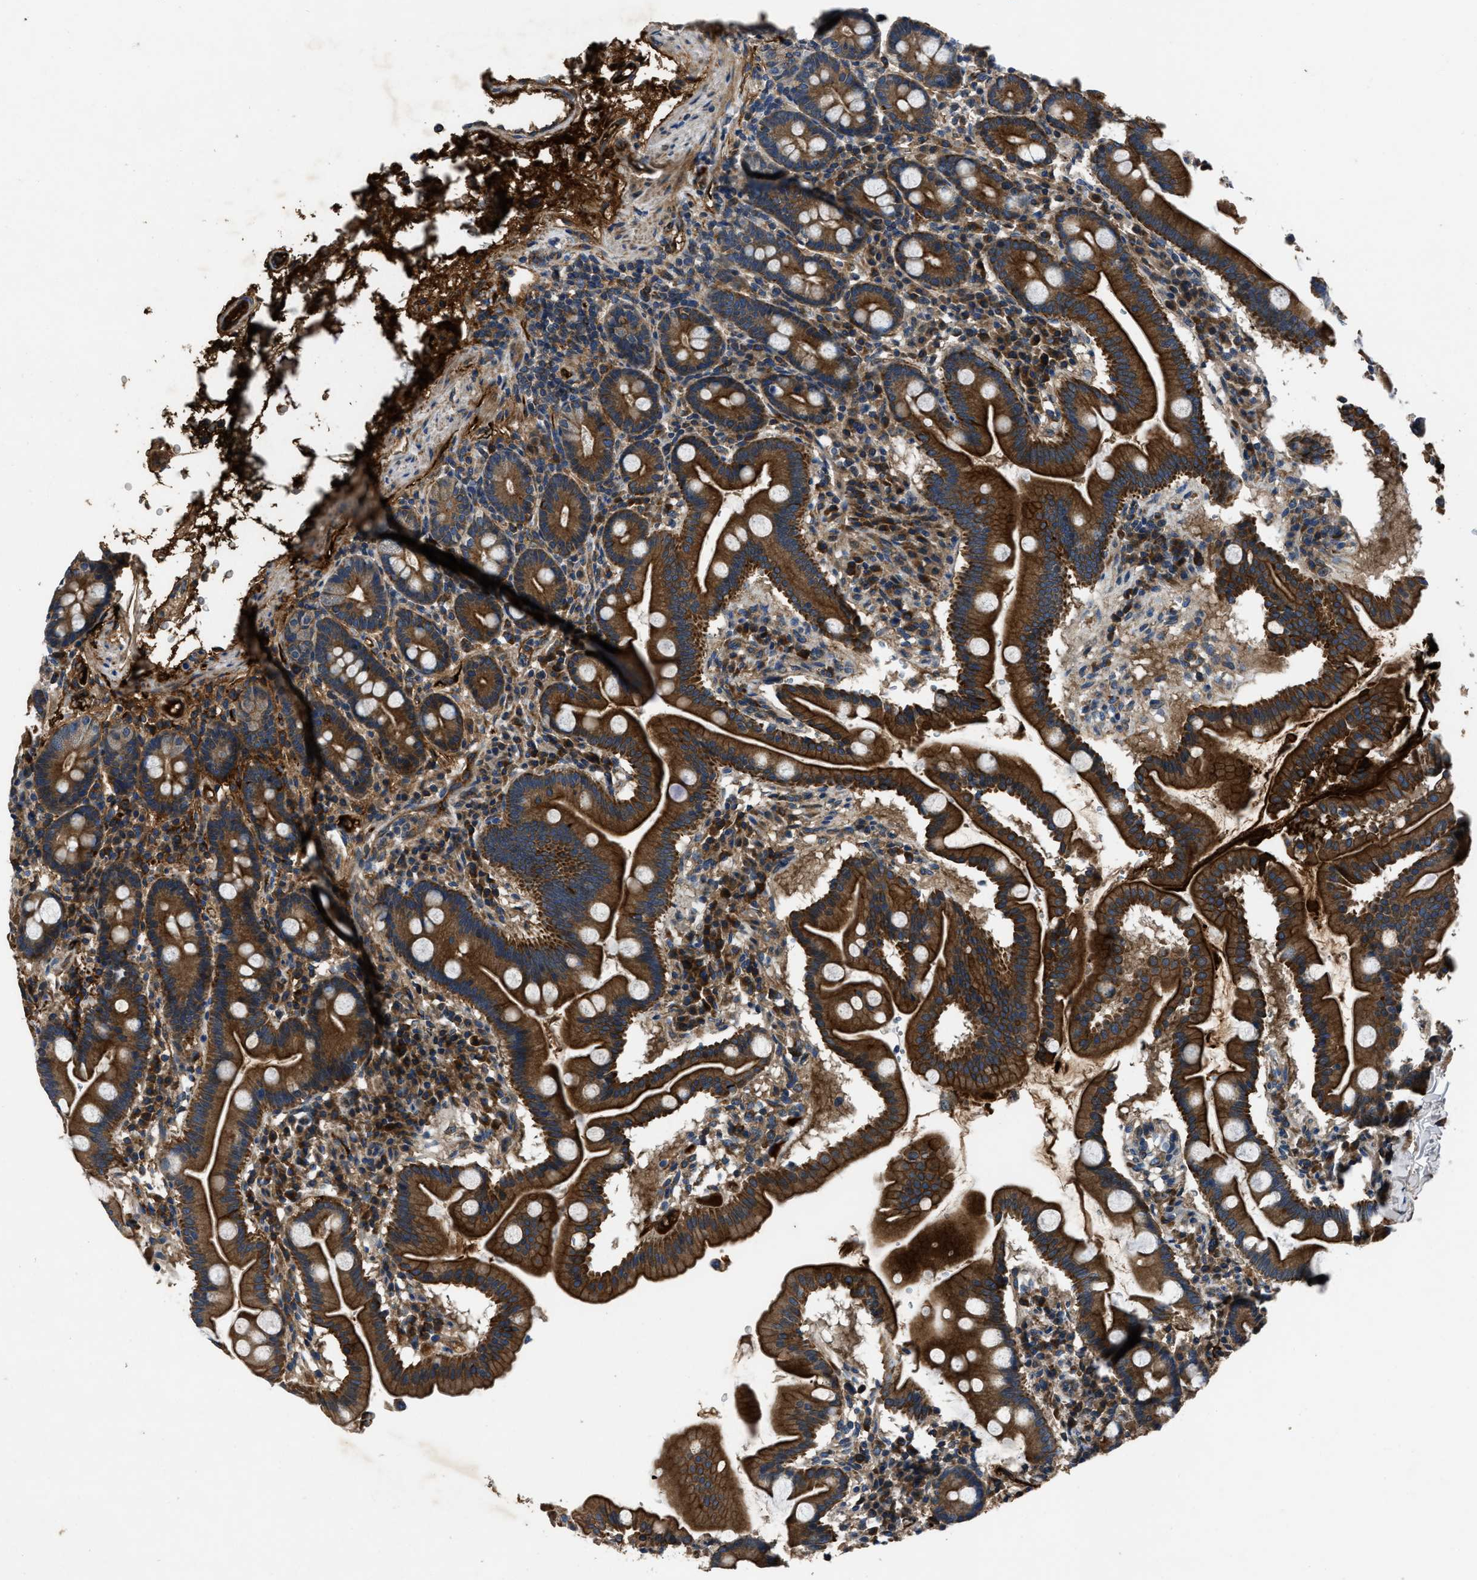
{"staining": {"intensity": "strong", "quantity": ">75%", "location": "cytoplasmic/membranous"}, "tissue": "duodenum", "cell_type": "Glandular cells", "image_type": "normal", "snomed": [{"axis": "morphology", "description": "Normal tissue, NOS"}, {"axis": "topography", "description": "Duodenum"}], "caption": "A high-resolution histopathology image shows IHC staining of normal duodenum, which demonstrates strong cytoplasmic/membranous positivity in about >75% of glandular cells.", "gene": "ERC1", "patient": {"sex": "male", "age": 50}}